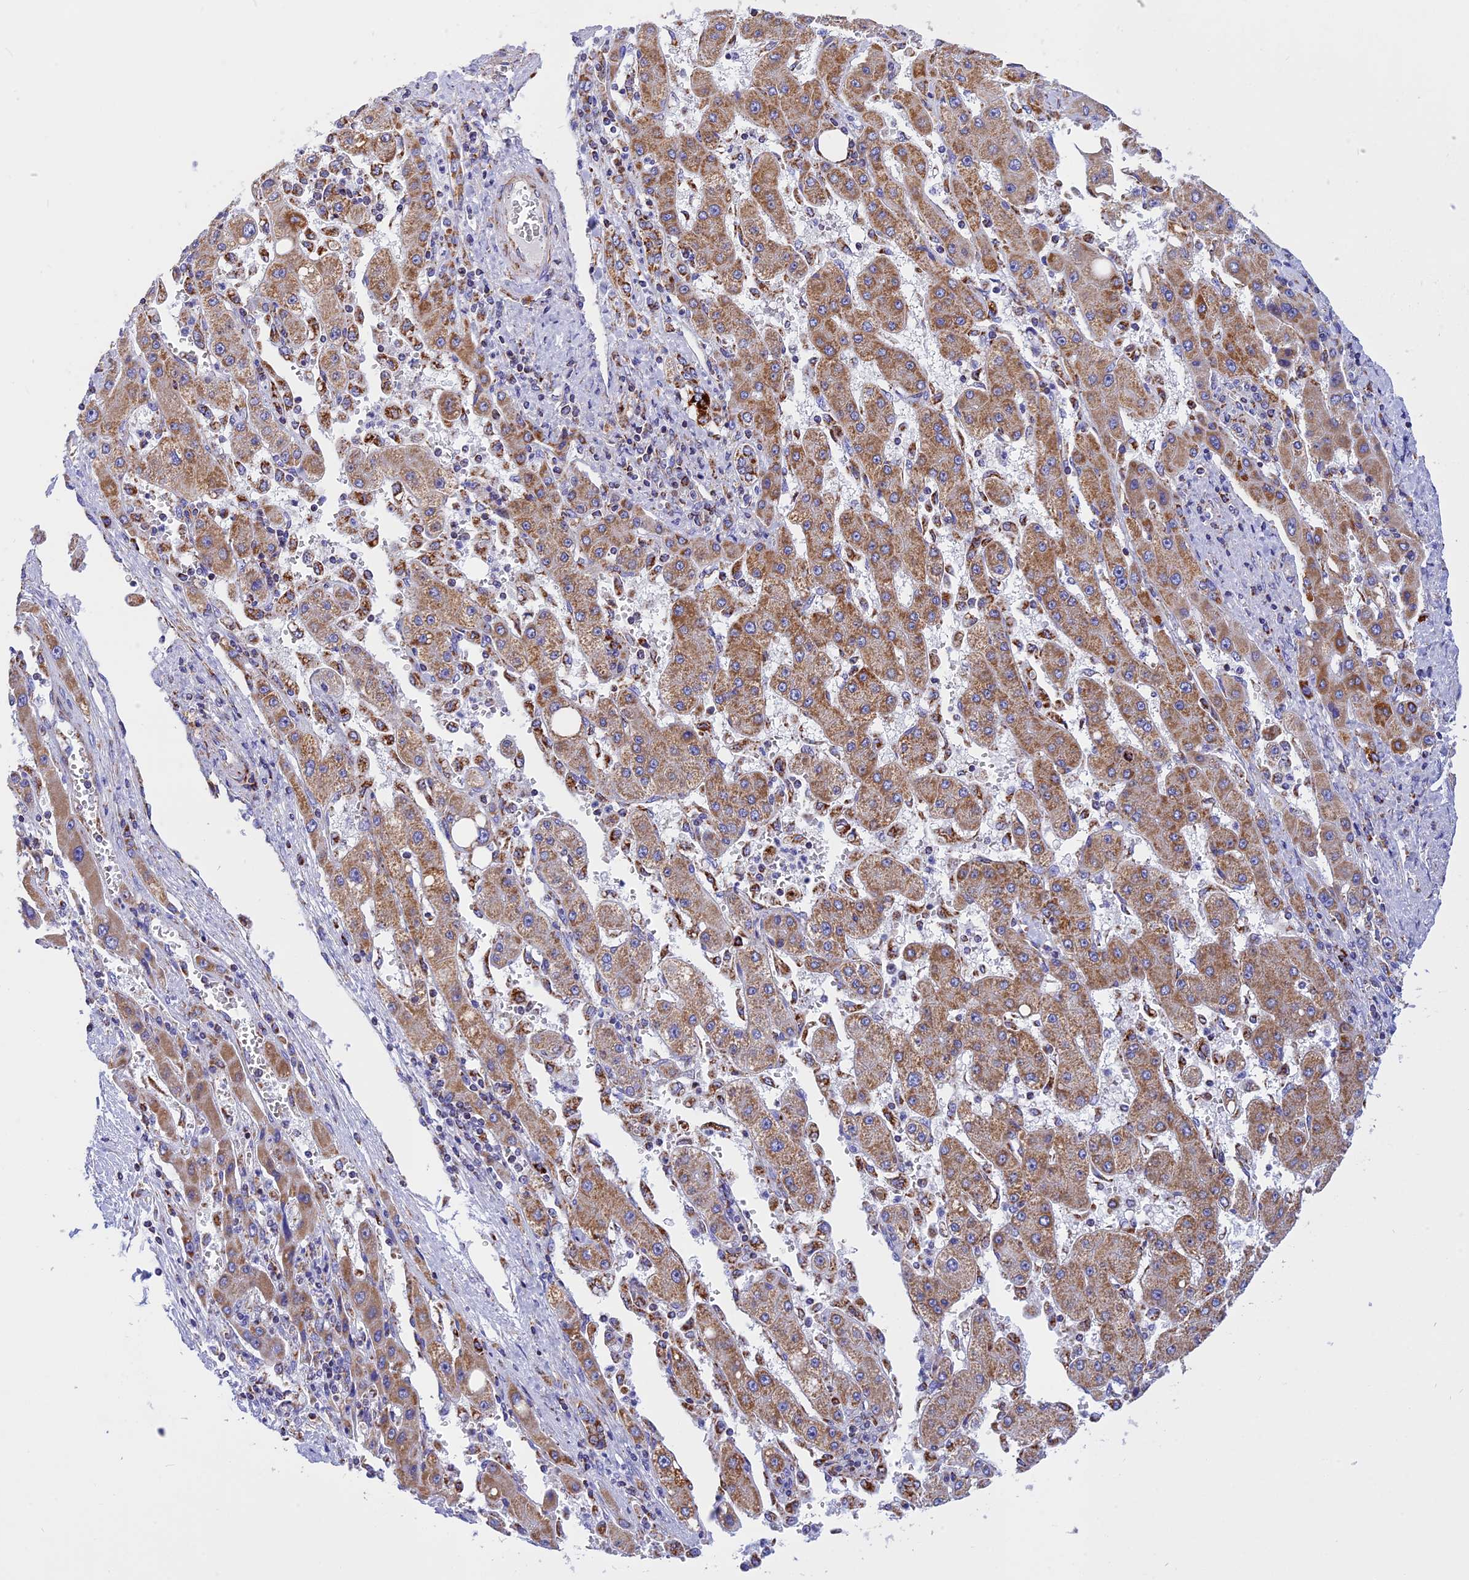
{"staining": {"intensity": "moderate", "quantity": ">75%", "location": "cytoplasmic/membranous"}, "tissue": "liver cancer", "cell_type": "Tumor cells", "image_type": "cancer", "snomed": [{"axis": "morphology", "description": "Carcinoma, Hepatocellular, NOS"}, {"axis": "topography", "description": "Liver"}], "caption": "This is an image of immunohistochemistry (IHC) staining of liver cancer, which shows moderate expression in the cytoplasmic/membranous of tumor cells.", "gene": "VDAC2", "patient": {"sex": "female", "age": 73}}